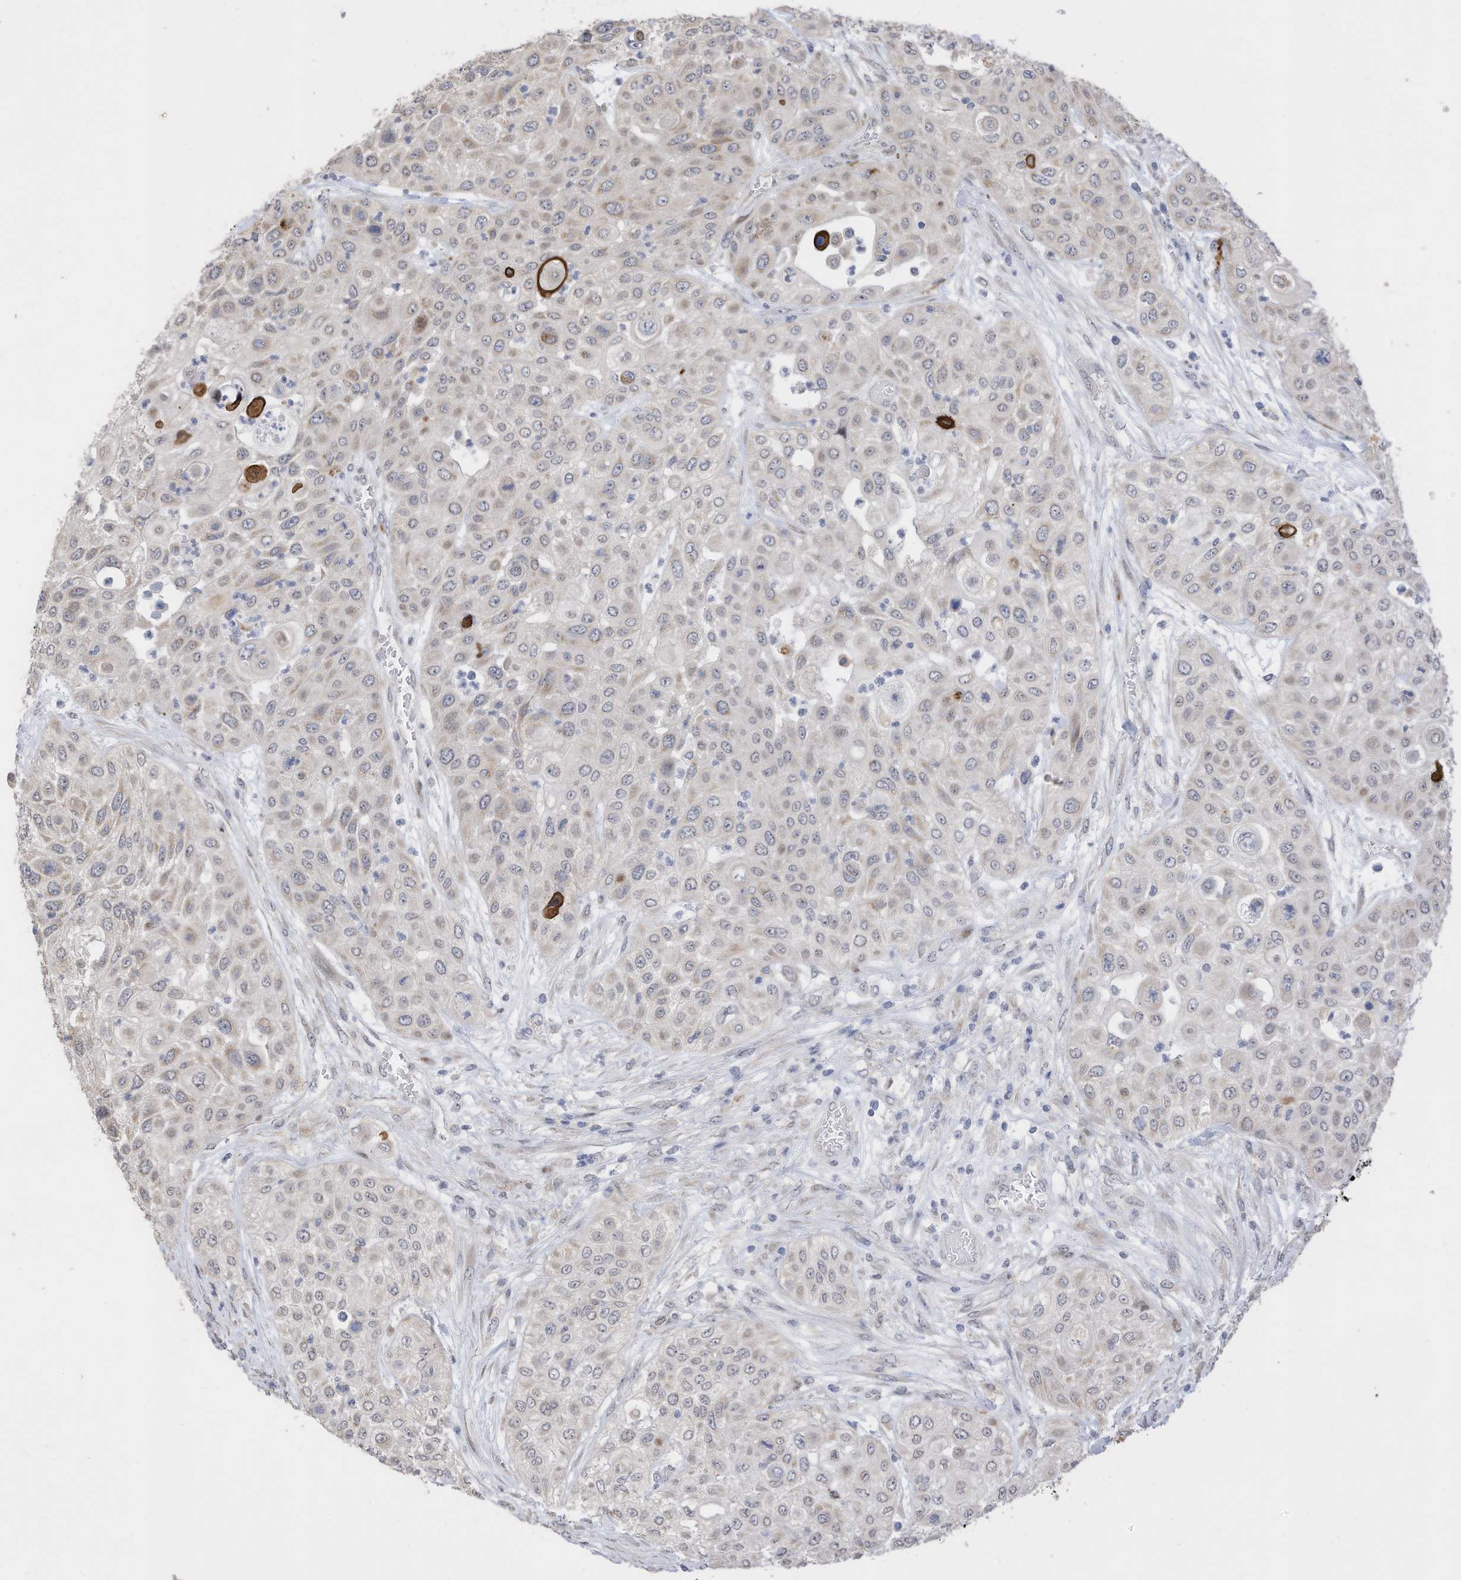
{"staining": {"intensity": "negative", "quantity": "none", "location": "none"}, "tissue": "urothelial cancer", "cell_type": "Tumor cells", "image_type": "cancer", "snomed": [{"axis": "morphology", "description": "Urothelial carcinoma, High grade"}, {"axis": "topography", "description": "Urinary bladder"}], "caption": "Immunohistochemistry (IHC) histopathology image of neoplastic tissue: urothelial carcinoma (high-grade) stained with DAB (3,3'-diaminobenzidine) displays no significant protein positivity in tumor cells. The staining is performed using DAB (3,3'-diaminobenzidine) brown chromogen with nuclei counter-stained in using hematoxylin.", "gene": "RABL3", "patient": {"sex": "female", "age": 79}}